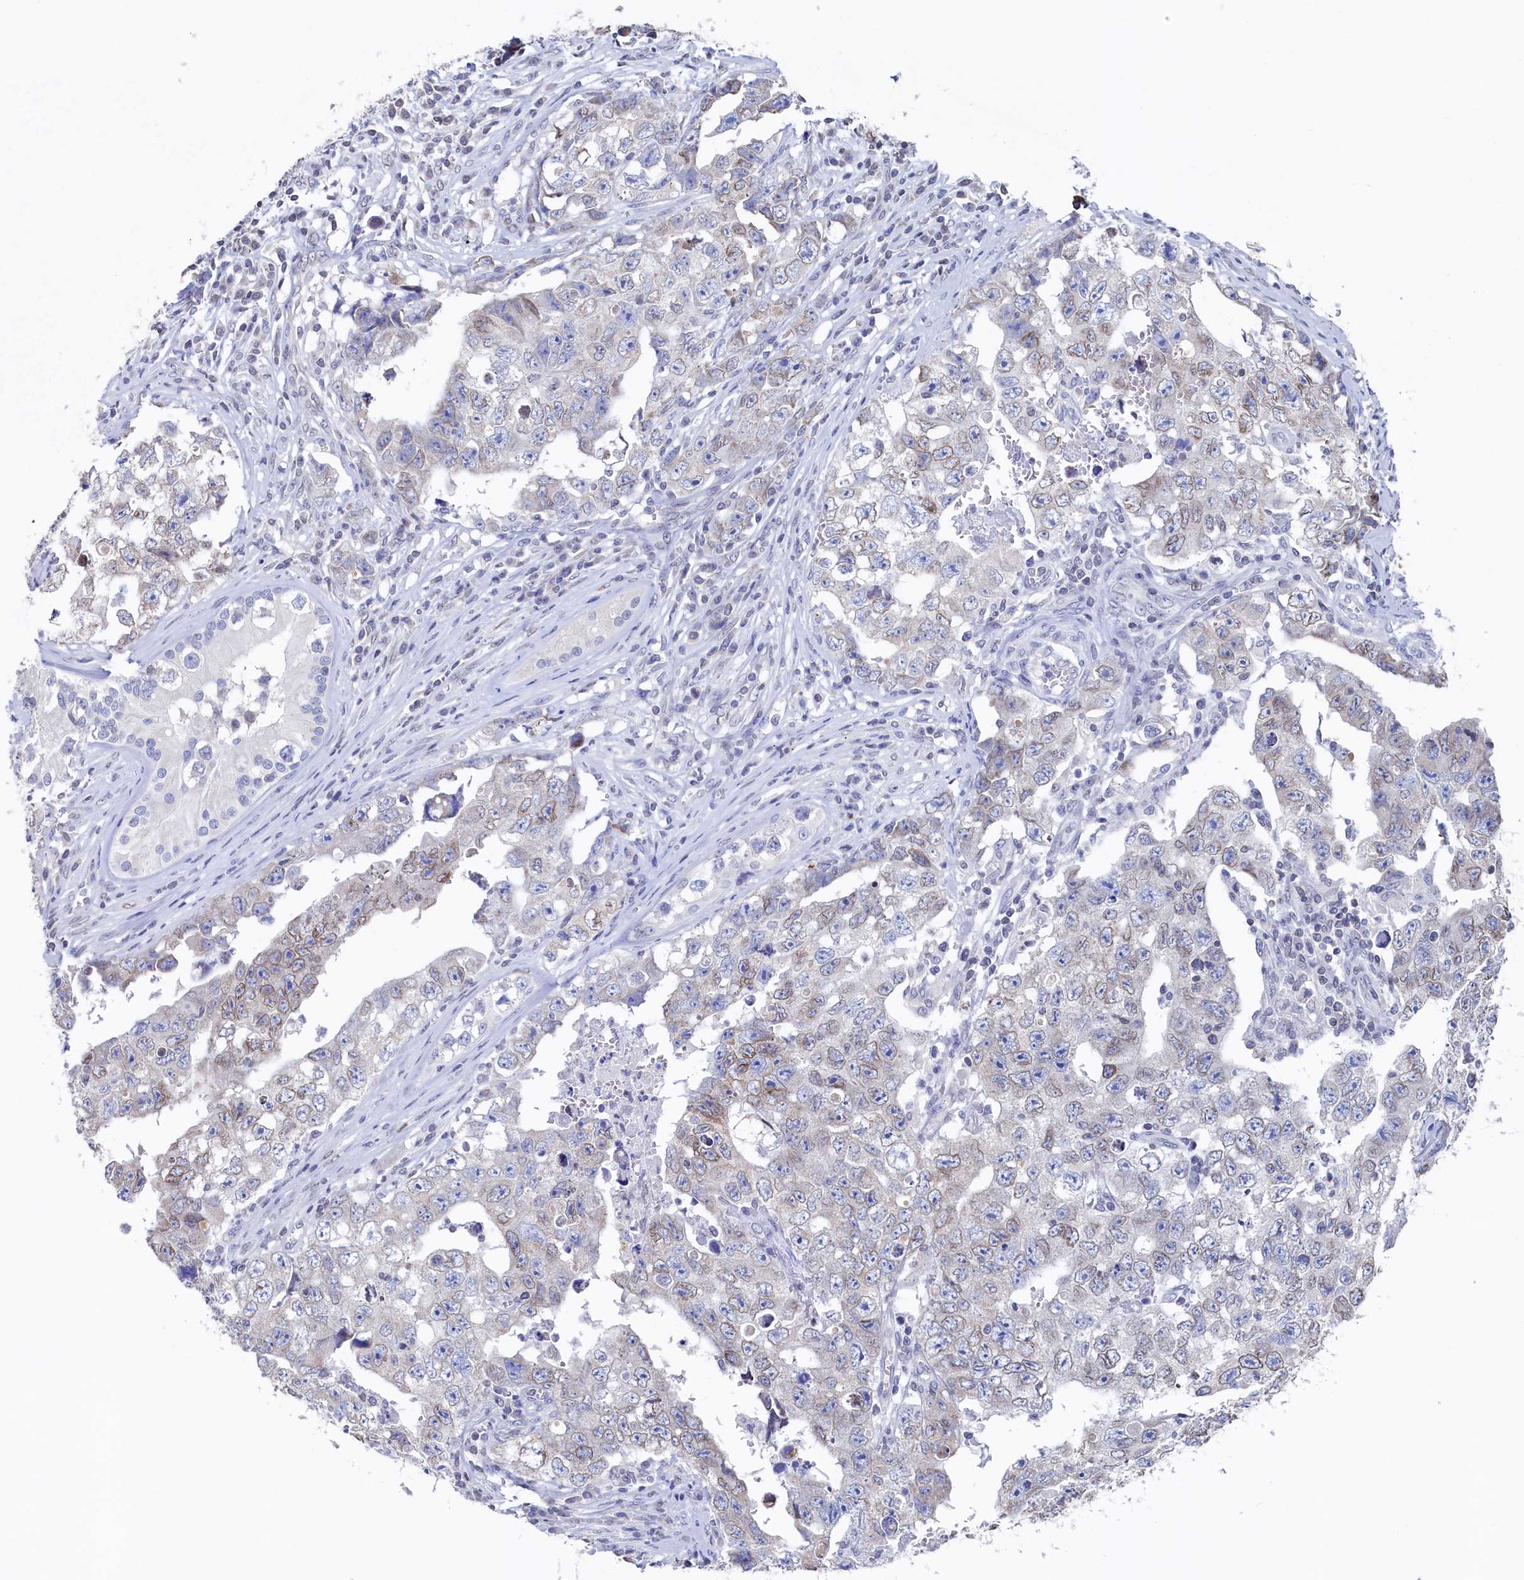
{"staining": {"intensity": "weak", "quantity": "25%-75%", "location": "cytoplasmic/membranous,nuclear"}, "tissue": "testis cancer", "cell_type": "Tumor cells", "image_type": "cancer", "snomed": [{"axis": "morphology", "description": "Carcinoma, Embryonal, NOS"}, {"axis": "topography", "description": "Testis"}], "caption": "Brown immunohistochemical staining in testis cancer (embryonal carcinoma) reveals weak cytoplasmic/membranous and nuclear positivity in about 25%-75% of tumor cells.", "gene": "C11orf54", "patient": {"sex": "male", "age": 17}}